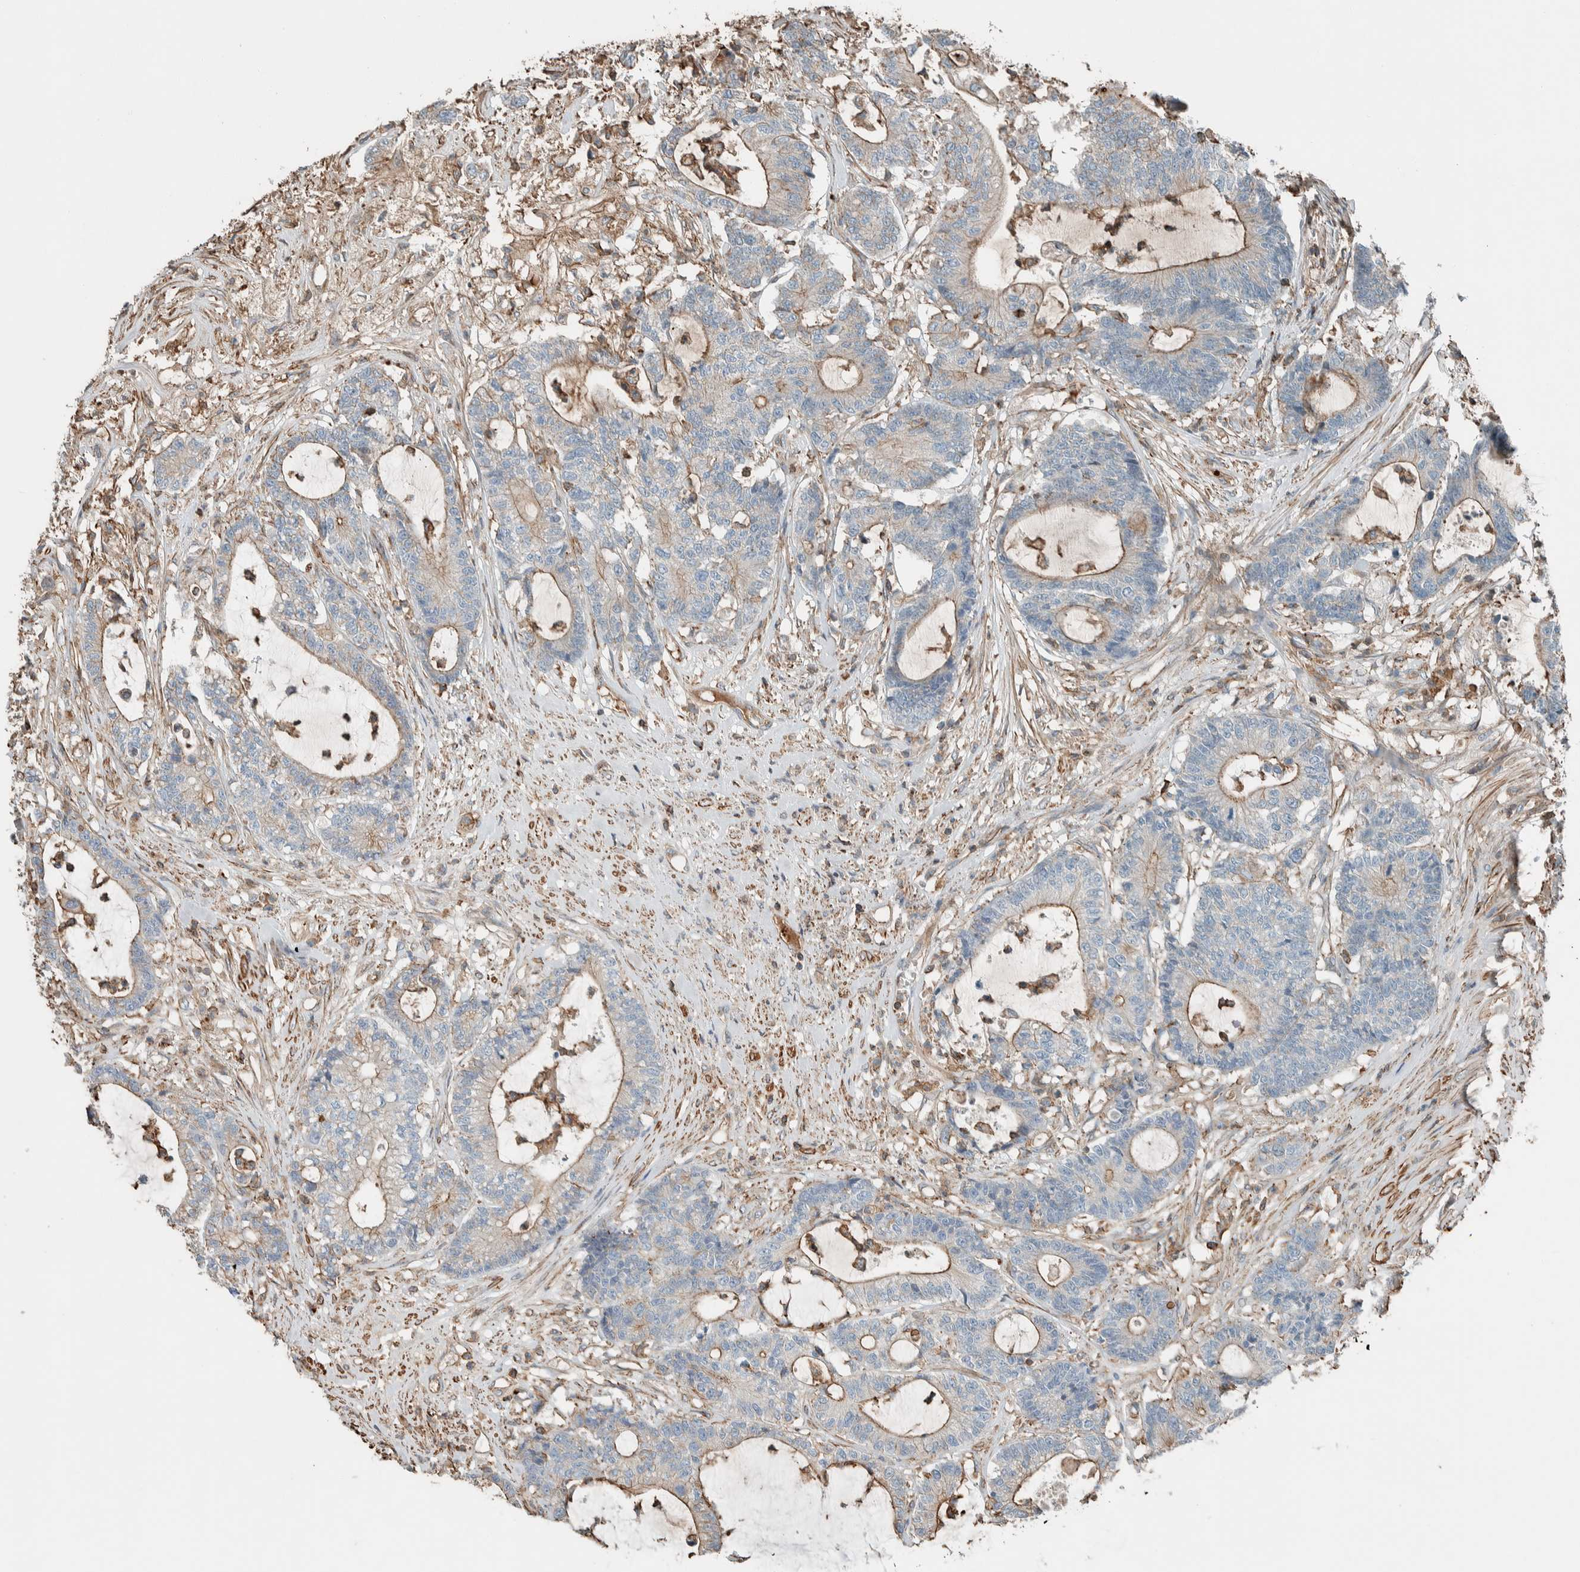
{"staining": {"intensity": "moderate", "quantity": "25%-75%", "location": "cytoplasmic/membranous"}, "tissue": "colorectal cancer", "cell_type": "Tumor cells", "image_type": "cancer", "snomed": [{"axis": "morphology", "description": "Adenocarcinoma, NOS"}, {"axis": "topography", "description": "Colon"}], "caption": "Colorectal cancer (adenocarcinoma) stained for a protein demonstrates moderate cytoplasmic/membranous positivity in tumor cells.", "gene": "CTBP2", "patient": {"sex": "female", "age": 84}}